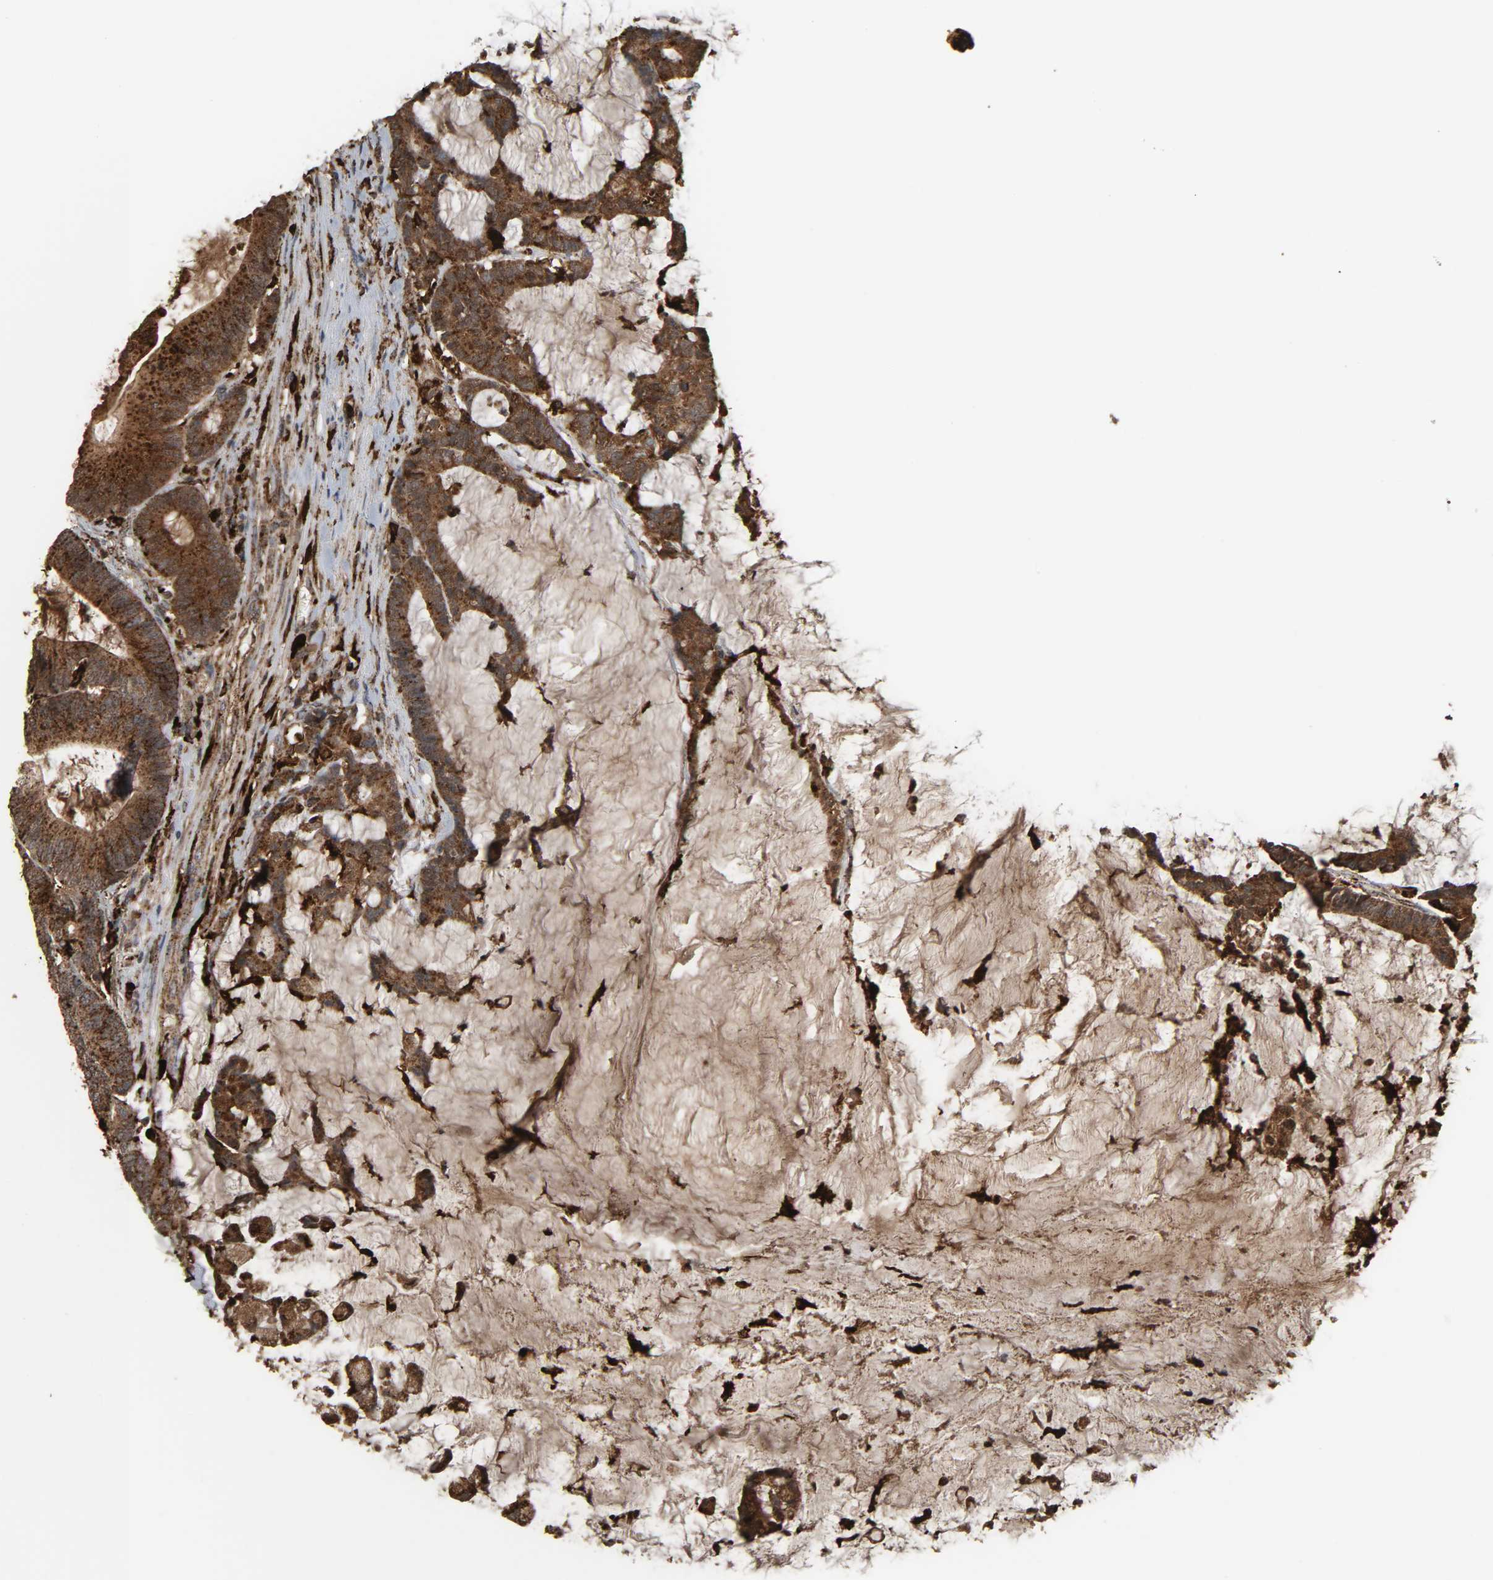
{"staining": {"intensity": "strong", "quantity": ">75%", "location": "cytoplasmic/membranous"}, "tissue": "colorectal cancer", "cell_type": "Tumor cells", "image_type": "cancer", "snomed": [{"axis": "morphology", "description": "Adenocarcinoma, NOS"}, {"axis": "topography", "description": "Colon"}], "caption": "Protein analysis of adenocarcinoma (colorectal) tissue displays strong cytoplasmic/membranous staining in approximately >75% of tumor cells.", "gene": "PSAP", "patient": {"sex": "female", "age": 84}}